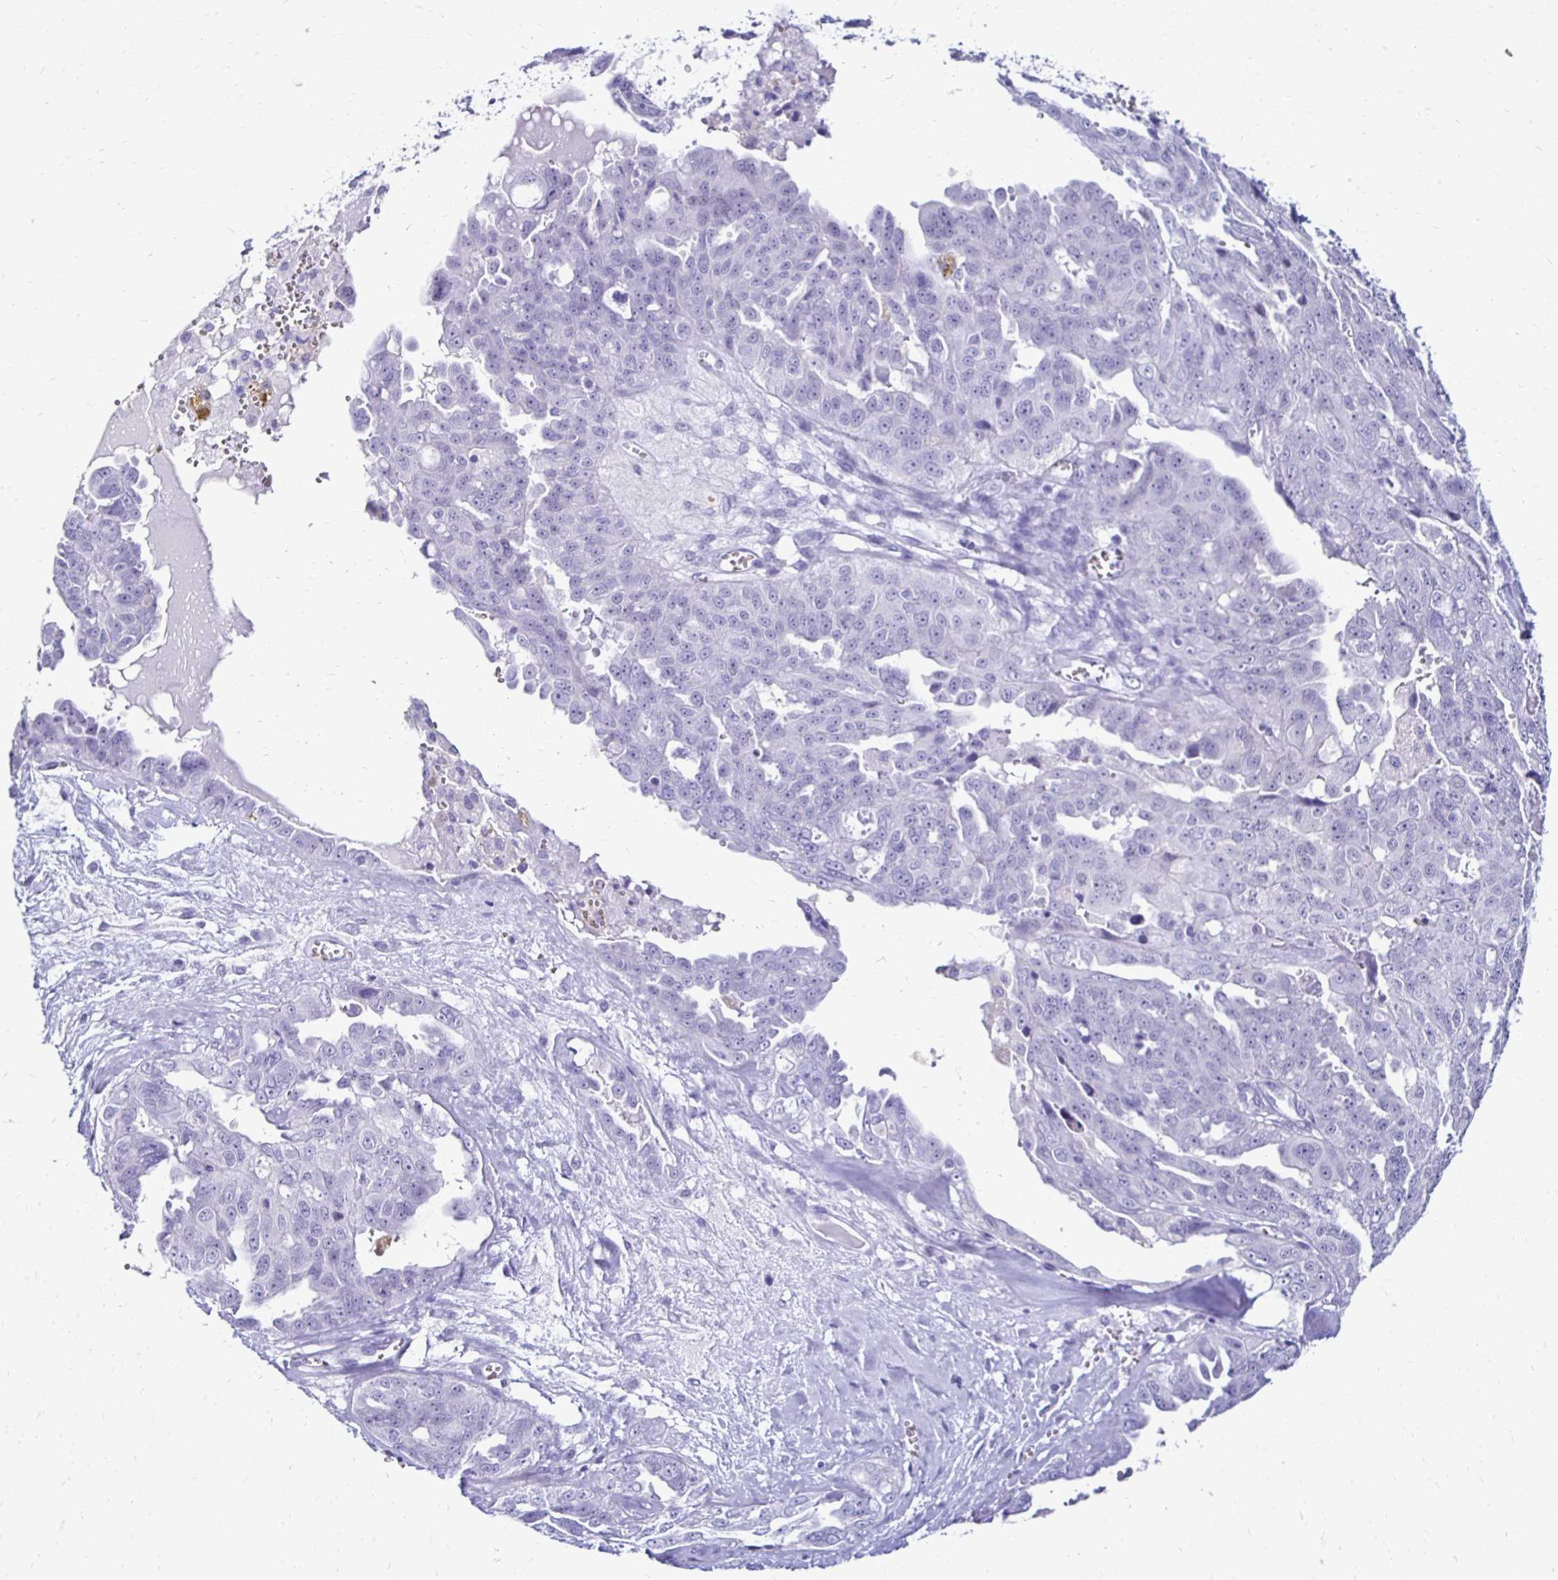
{"staining": {"intensity": "negative", "quantity": "none", "location": "none"}, "tissue": "ovarian cancer", "cell_type": "Tumor cells", "image_type": "cancer", "snomed": [{"axis": "morphology", "description": "Carcinoma, endometroid"}, {"axis": "topography", "description": "Ovary"}], "caption": "Immunohistochemical staining of human ovarian cancer reveals no significant expression in tumor cells.", "gene": "RHBDL3", "patient": {"sex": "female", "age": 70}}